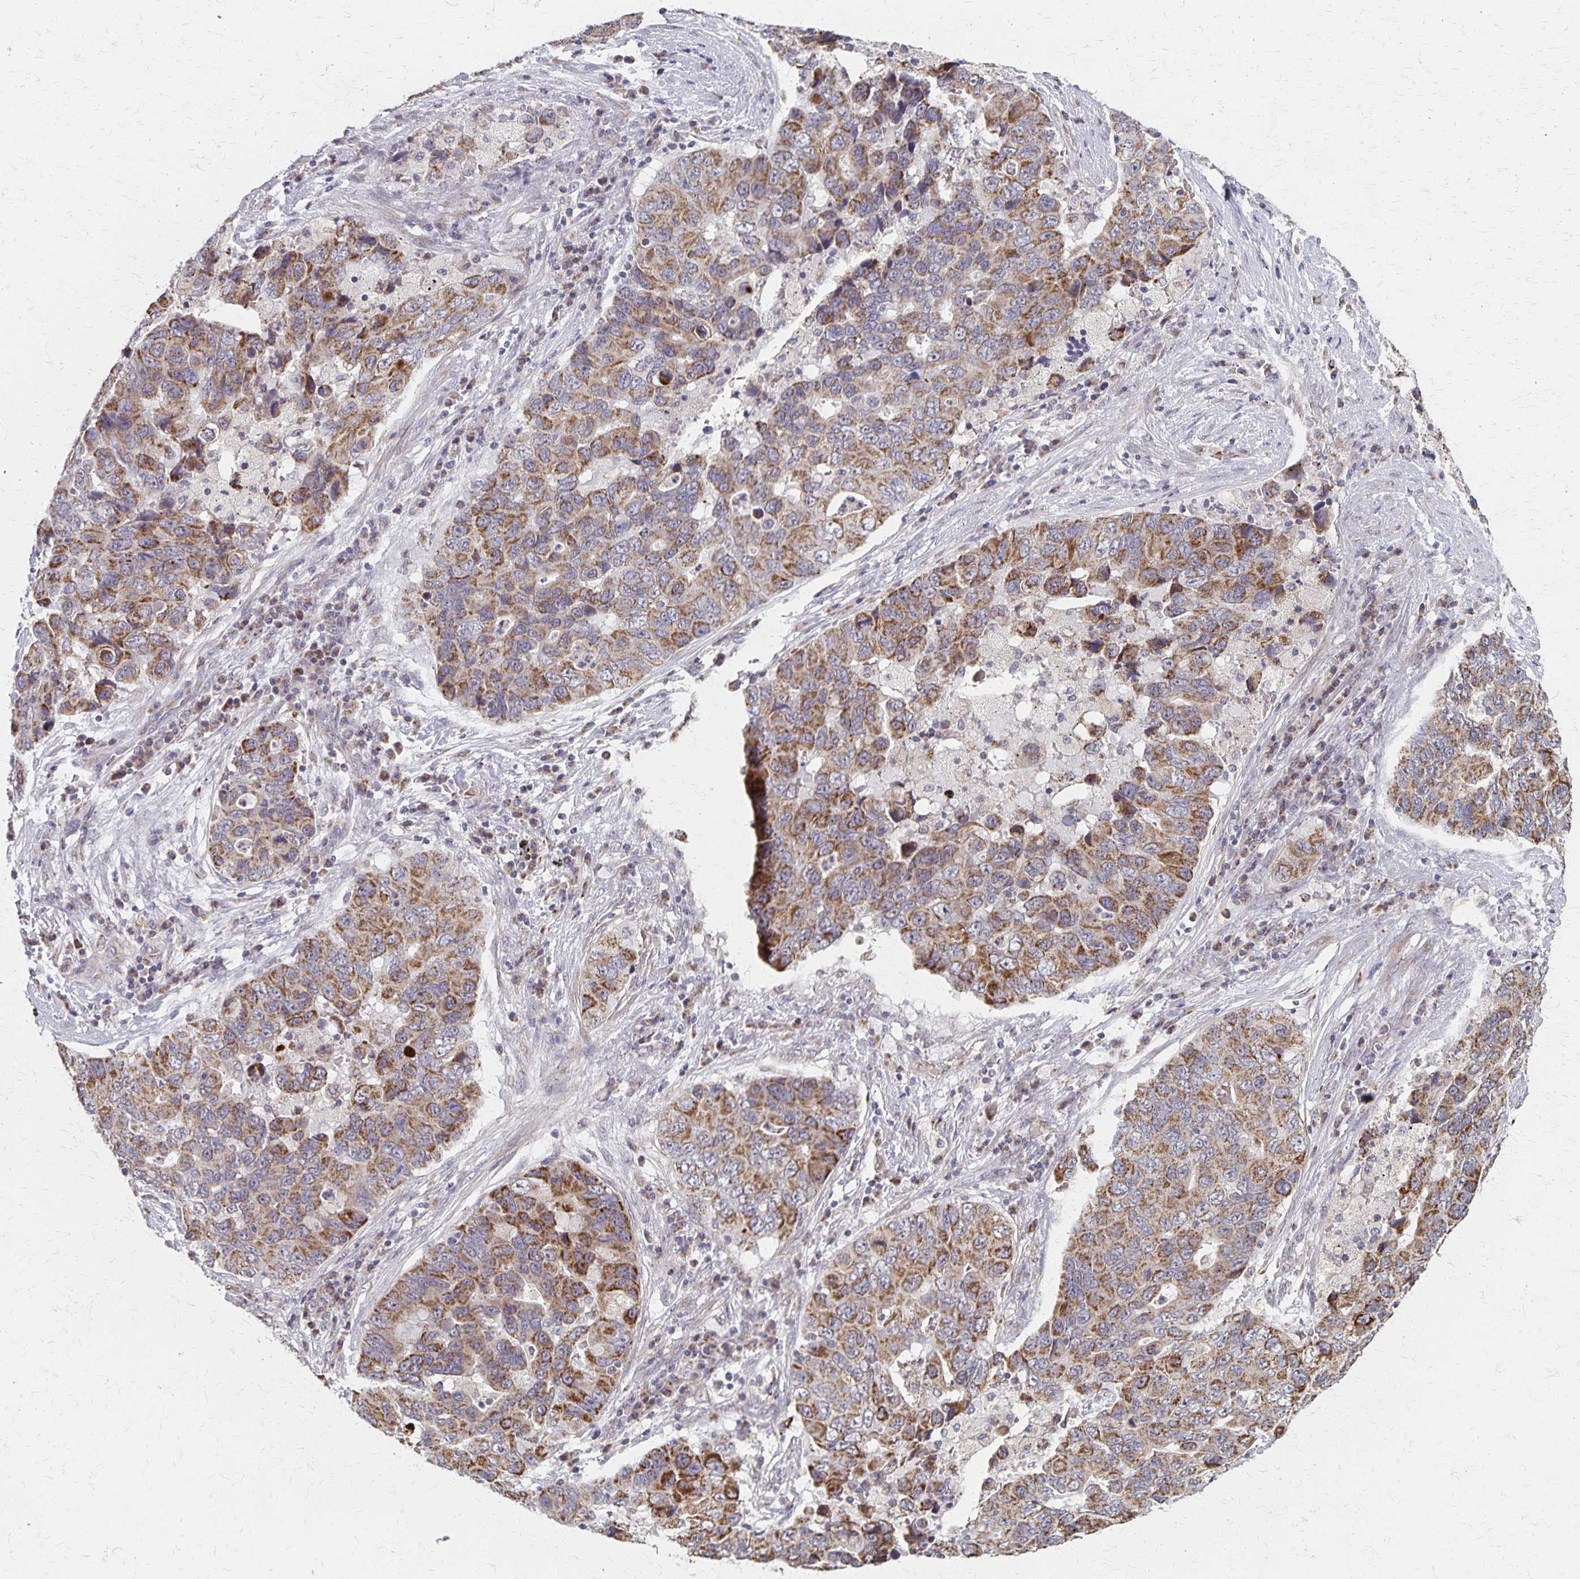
{"staining": {"intensity": "moderate", "quantity": ">75%", "location": "cytoplasmic/membranous"}, "tissue": "lung cancer", "cell_type": "Tumor cells", "image_type": "cancer", "snomed": [{"axis": "morphology", "description": "Adenocarcinoma, NOS"}, {"axis": "morphology", "description": "Adenocarcinoma, metastatic, NOS"}, {"axis": "topography", "description": "Lymph node"}, {"axis": "topography", "description": "Lung"}], "caption": "IHC of human lung adenocarcinoma demonstrates medium levels of moderate cytoplasmic/membranous positivity in about >75% of tumor cells.", "gene": "DYRK4", "patient": {"sex": "female", "age": 54}}